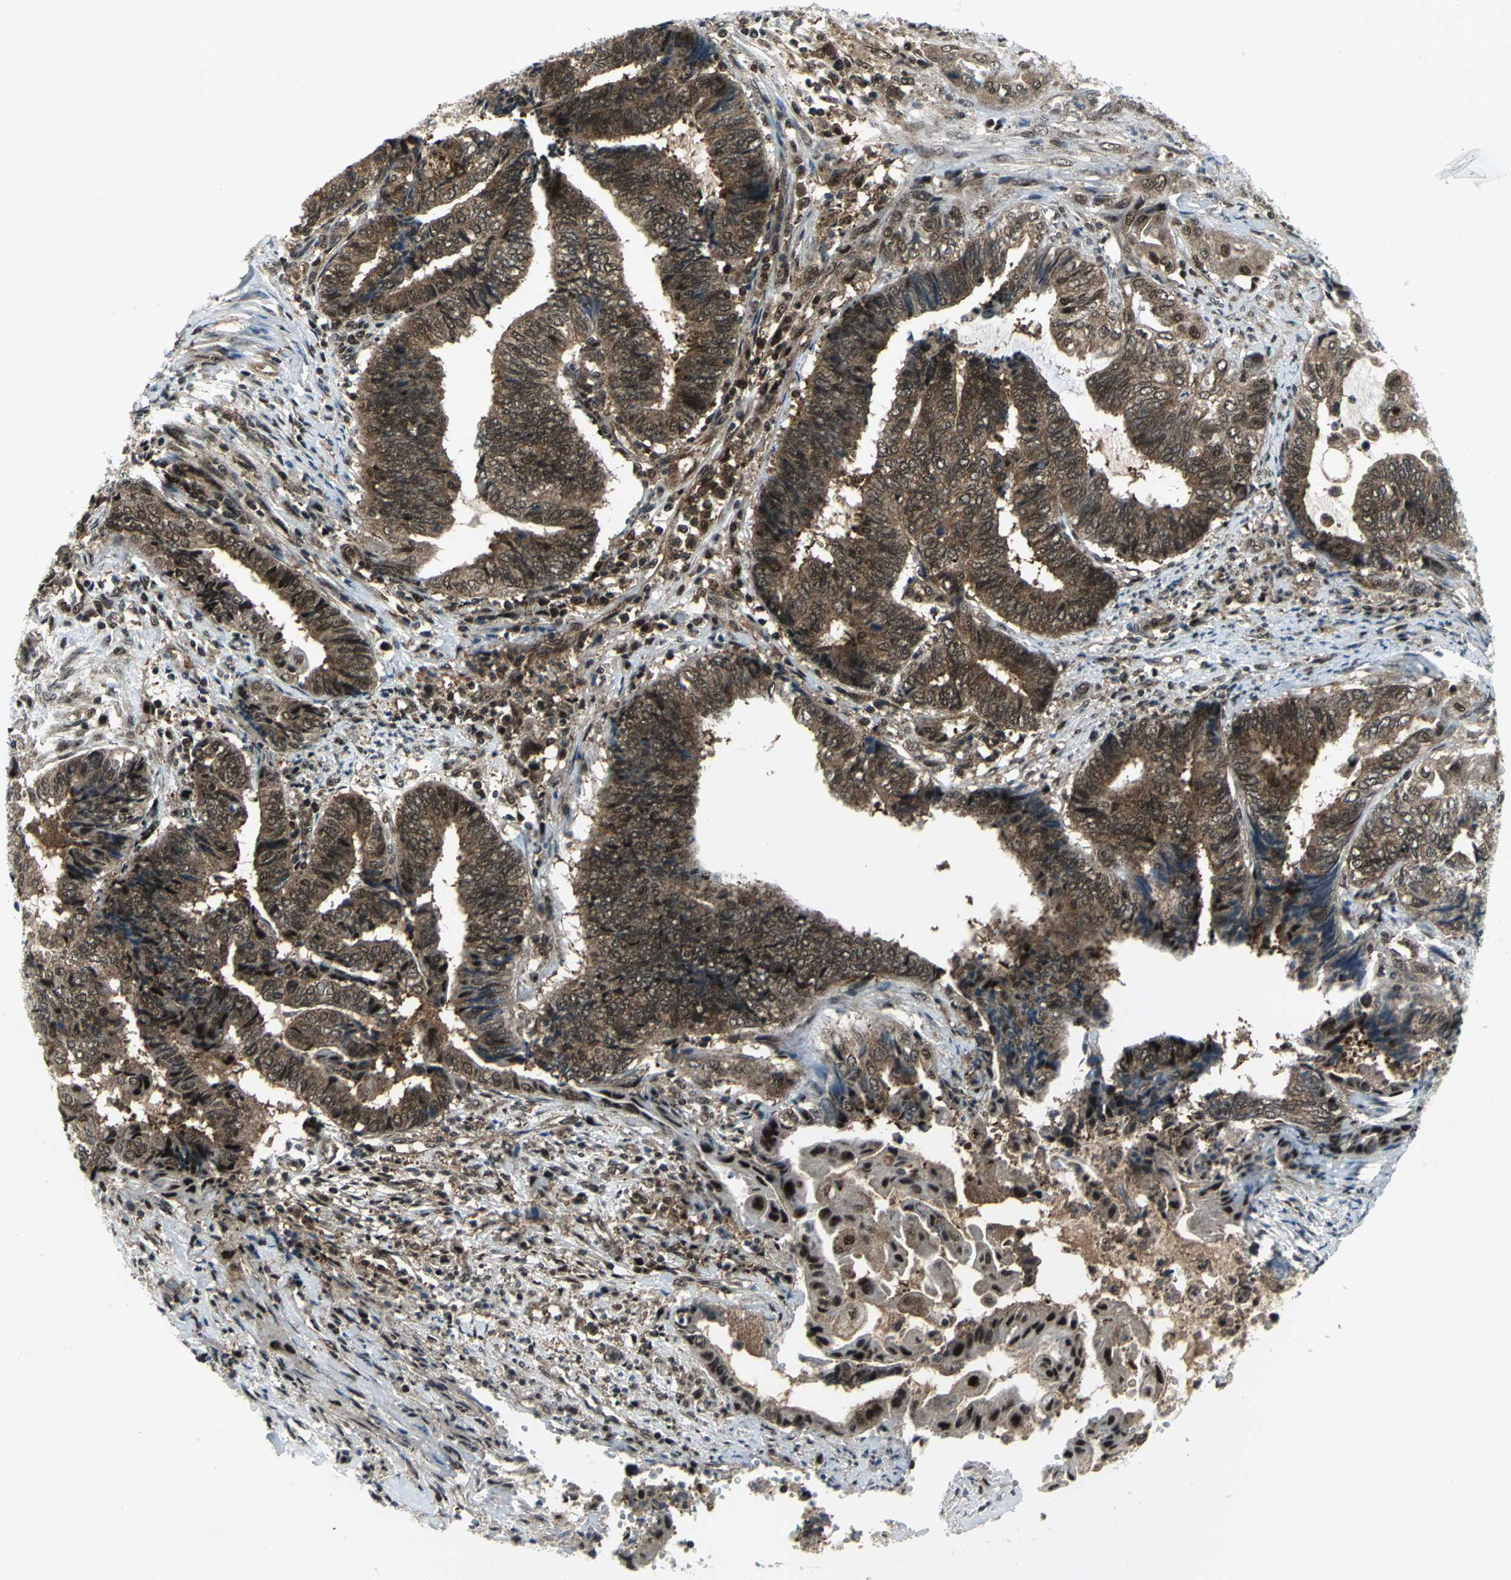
{"staining": {"intensity": "moderate", "quantity": ">75%", "location": "cytoplasmic/membranous,nuclear"}, "tissue": "endometrial cancer", "cell_type": "Tumor cells", "image_type": "cancer", "snomed": [{"axis": "morphology", "description": "Adenocarcinoma, NOS"}, {"axis": "topography", "description": "Uterus"}, {"axis": "topography", "description": "Endometrium"}], "caption": "Immunohistochemical staining of human endometrial adenocarcinoma reveals moderate cytoplasmic/membranous and nuclear protein positivity in approximately >75% of tumor cells.", "gene": "PSMA4", "patient": {"sex": "female", "age": 70}}